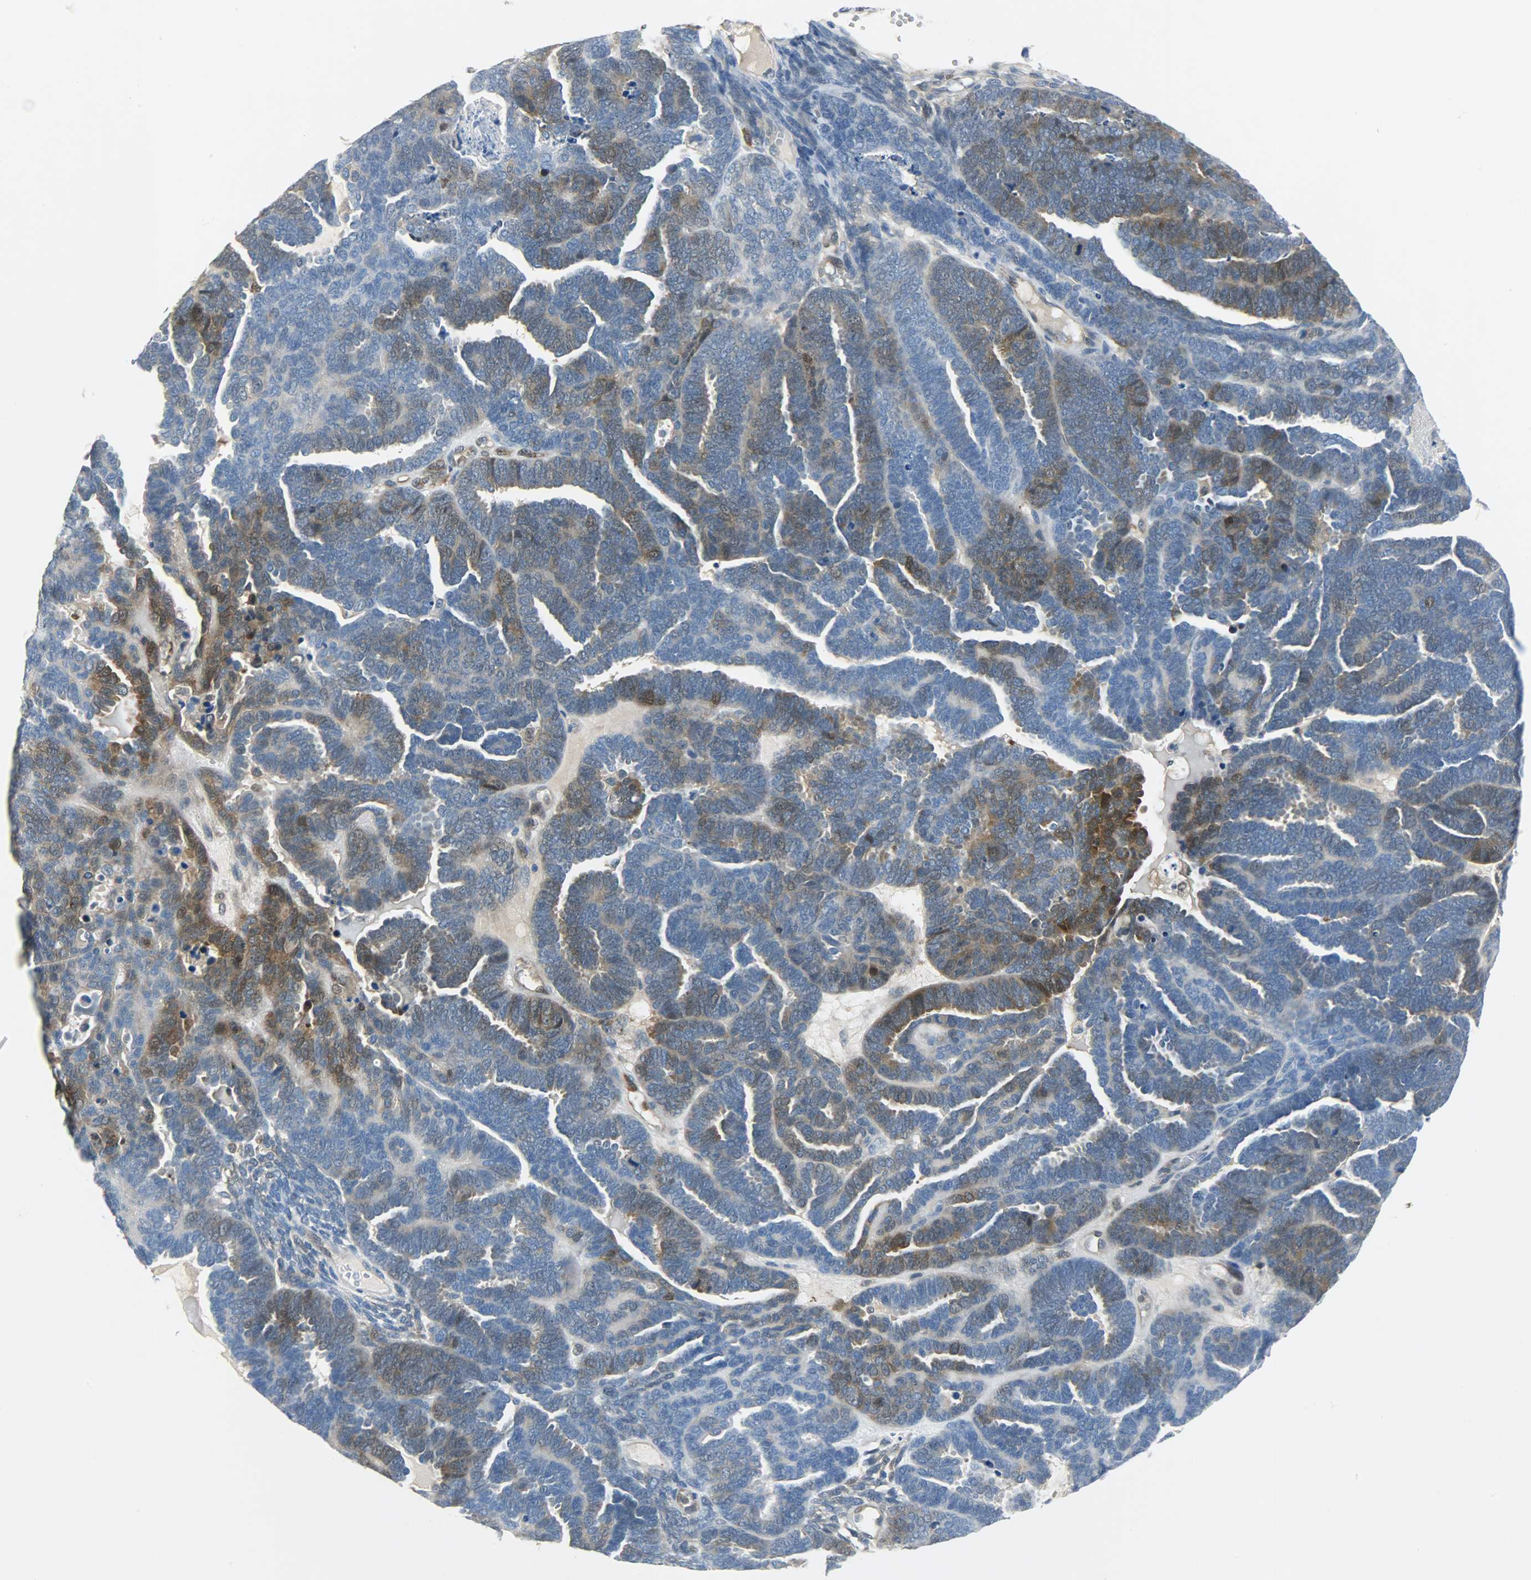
{"staining": {"intensity": "moderate", "quantity": "<25%", "location": "cytoplasmic/membranous"}, "tissue": "endometrial cancer", "cell_type": "Tumor cells", "image_type": "cancer", "snomed": [{"axis": "morphology", "description": "Neoplasm, malignant, NOS"}, {"axis": "topography", "description": "Endometrium"}], "caption": "Human endometrial neoplasm (malignant) stained for a protein (brown) demonstrates moderate cytoplasmic/membranous positive expression in approximately <25% of tumor cells.", "gene": "EIF4EBP1", "patient": {"sex": "female", "age": 74}}